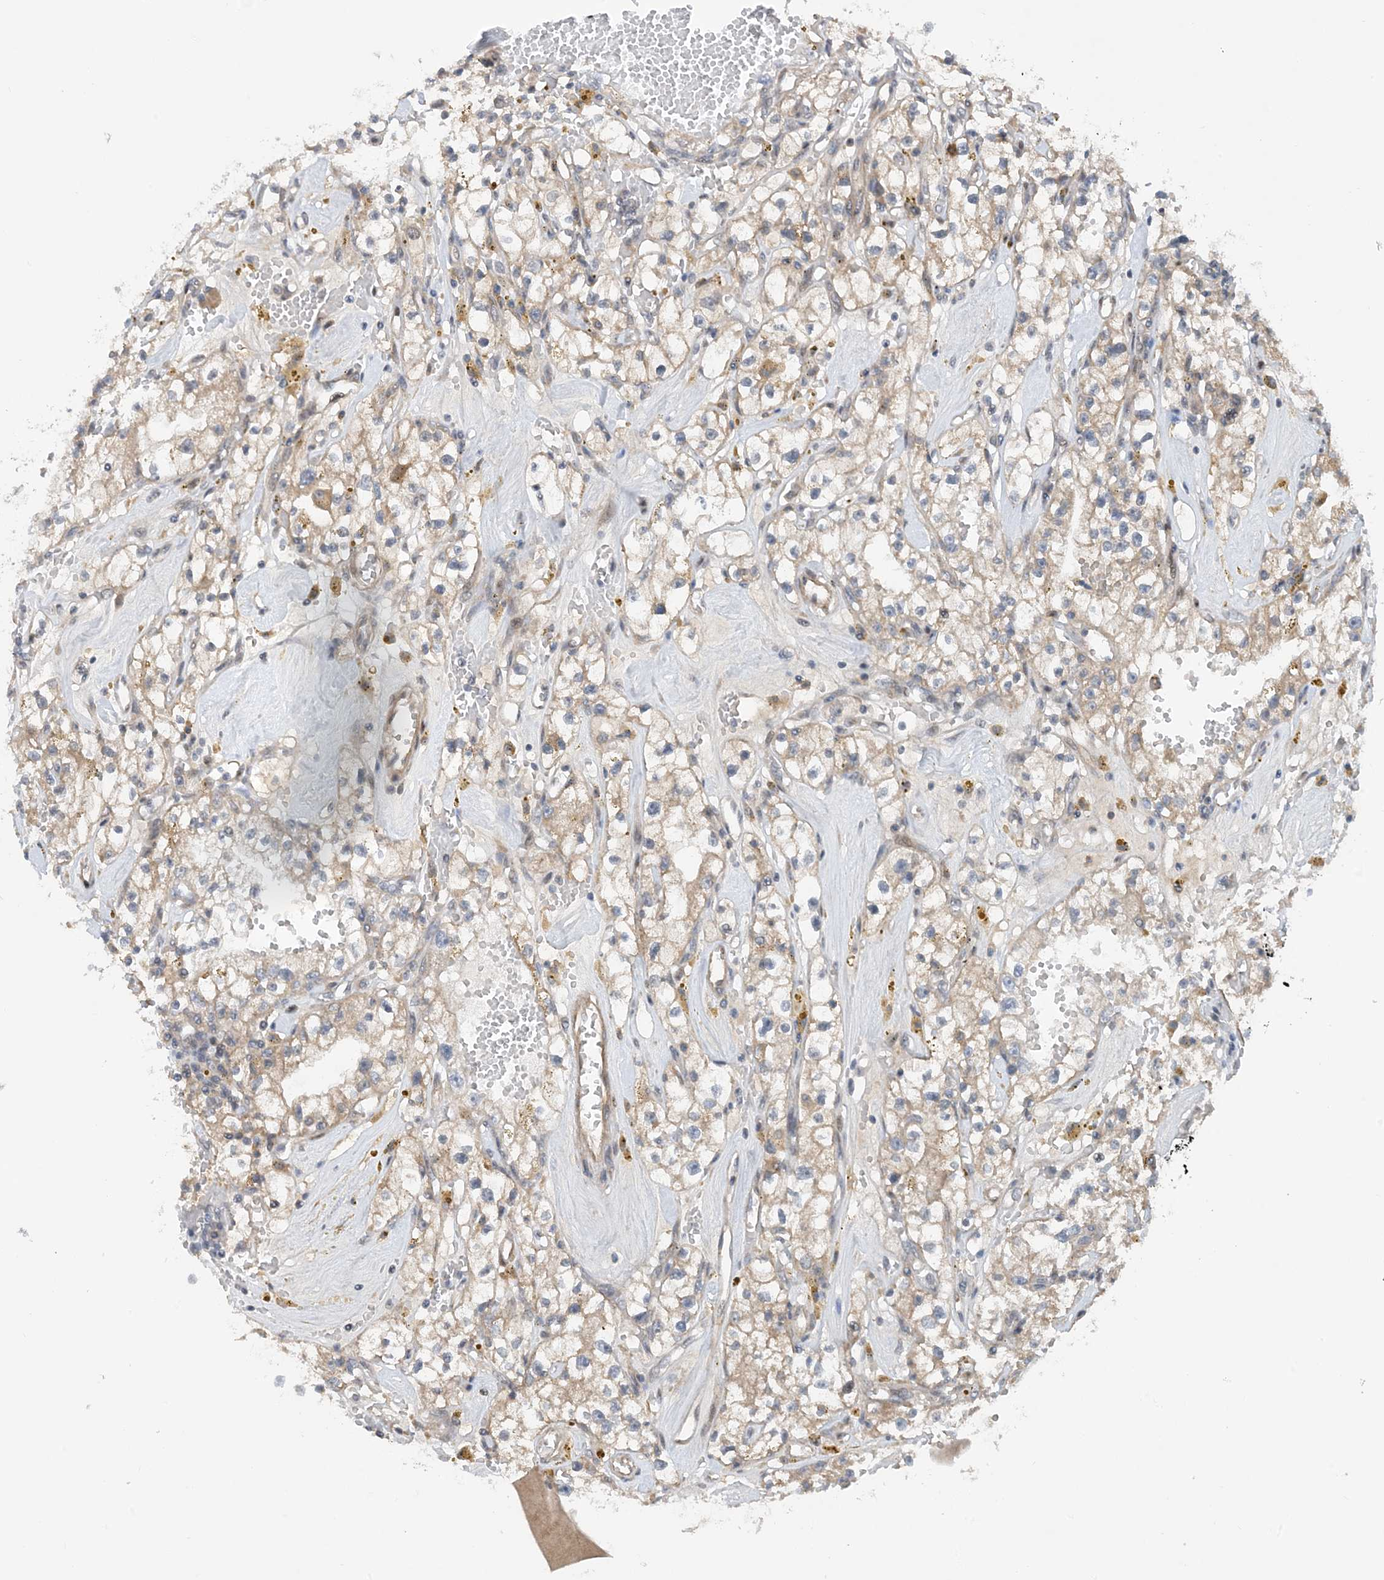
{"staining": {"intensity": "weak", "quantity": ">75%", "location": "cytoplasmic/membranous"}, "tissue": "renal cancer", "cell_type": "Tumor cells", "image_type": "cancer", "snomed": [{"axis": "morphology", "description": "Adenocarcinoma, NOS"}, {"axis": "topography", "description": "Kidney"}], "caption": "Immunohistochemical staining of renal cancer (adenocarcinoma) displays low levels of weak cytoplasmic/membranous staining in approximately >75% of tumor cells. The protein of interest is shown in brown color, while the nuclei are stained blue.", "gene": "HEMK1", "patient": {"sex": "male", "age": 56}}